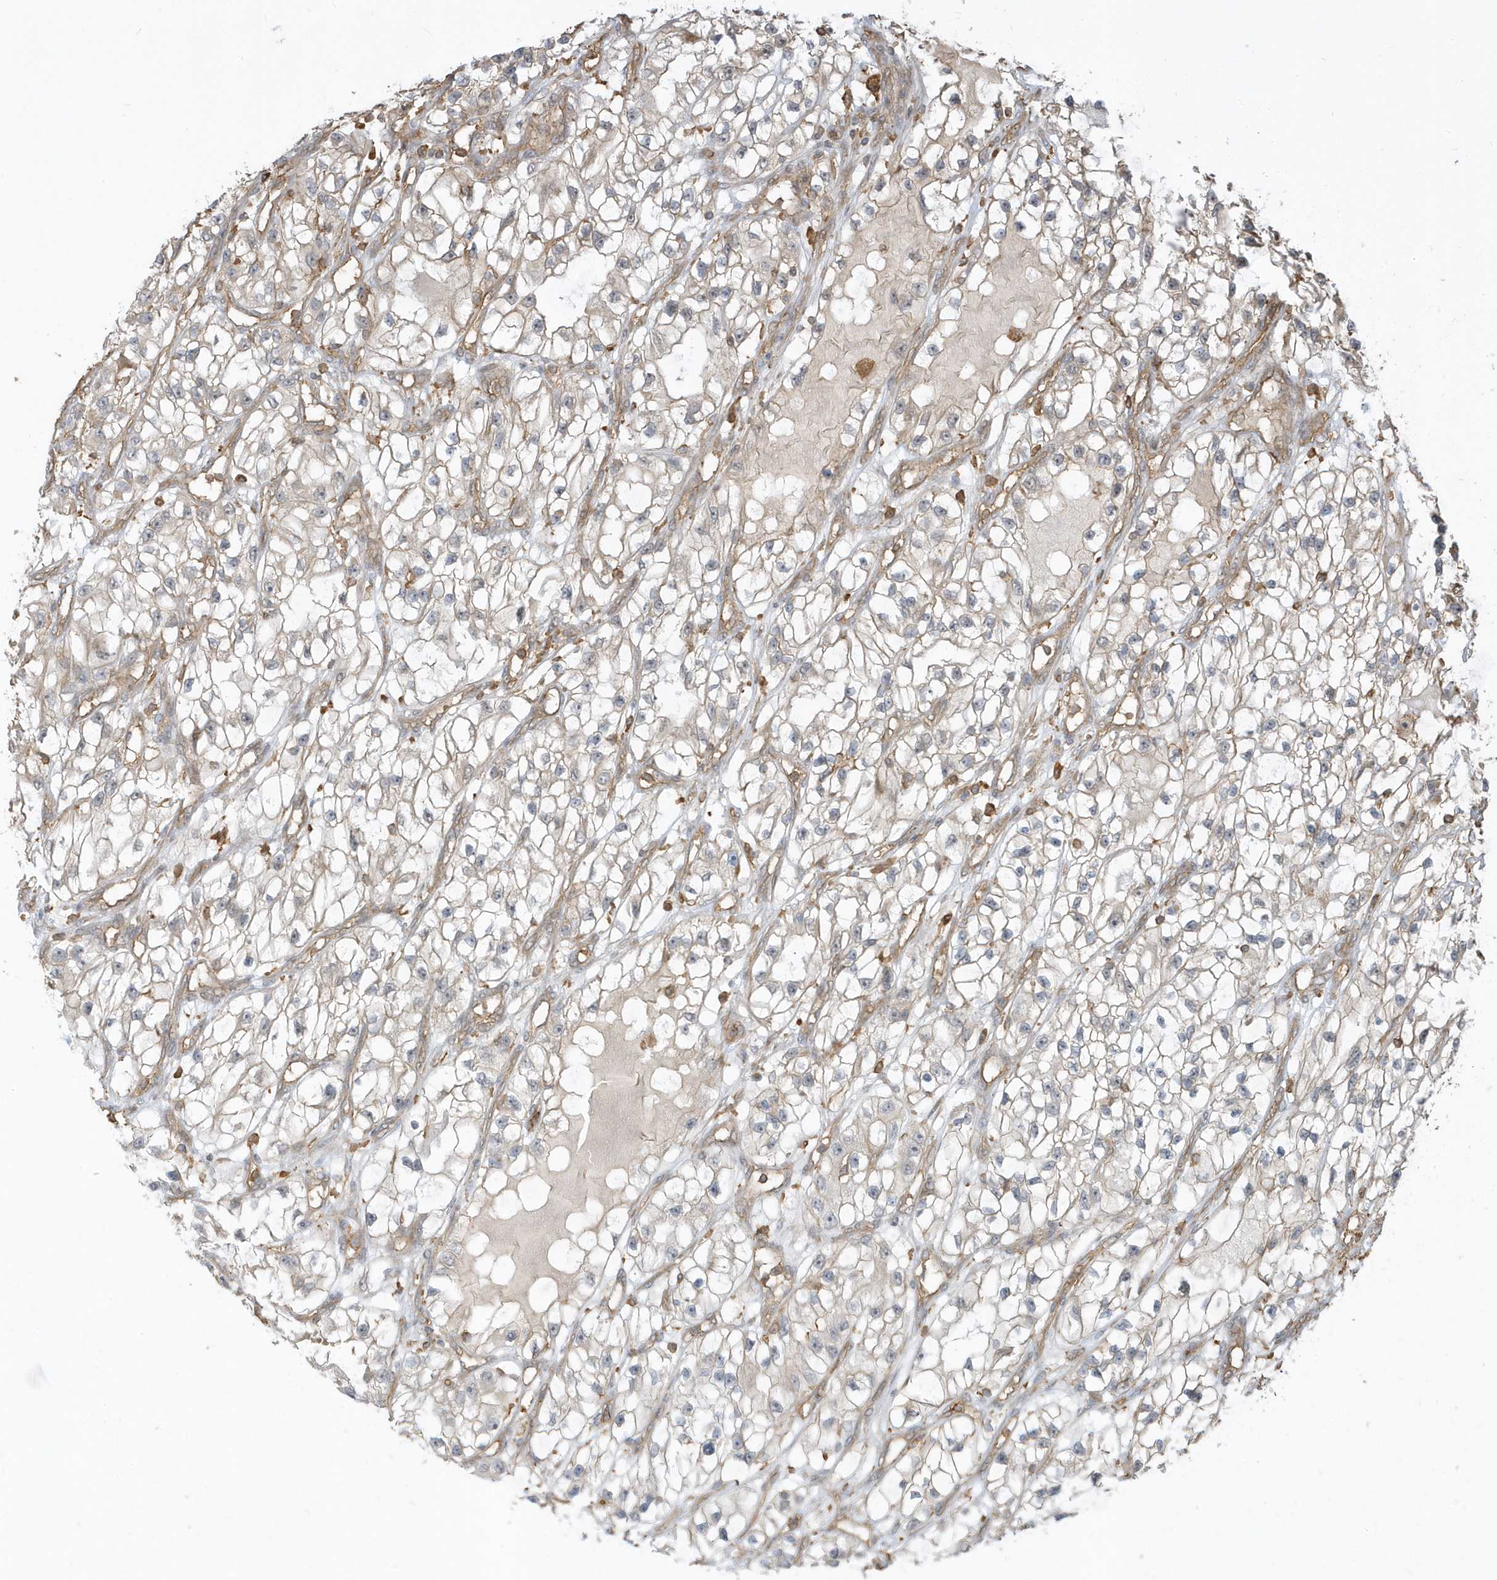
{"staining": {"intensity": "weak", "quantity": "25%-75%", "location": "cytoplasmic/membranous"}, "tissue": "renal cancer", "cell_type": "Tumor cells", "image_type": "cancer", "snomed": [{"axis": "morphology", "description": "Adenocarcinoma, NOS"}, {"axis": "topography", "description": "Kidney"}], "caption": "Immunohistochemistry image of renal cancer stained for a protein (brown), which demonstrates low levels of weak cytoplasmic/membranous staining in about 25%-75% of tumor cells.", "gene": "ZBTB8A", "patient": {"sex": "female", "age": 57}}